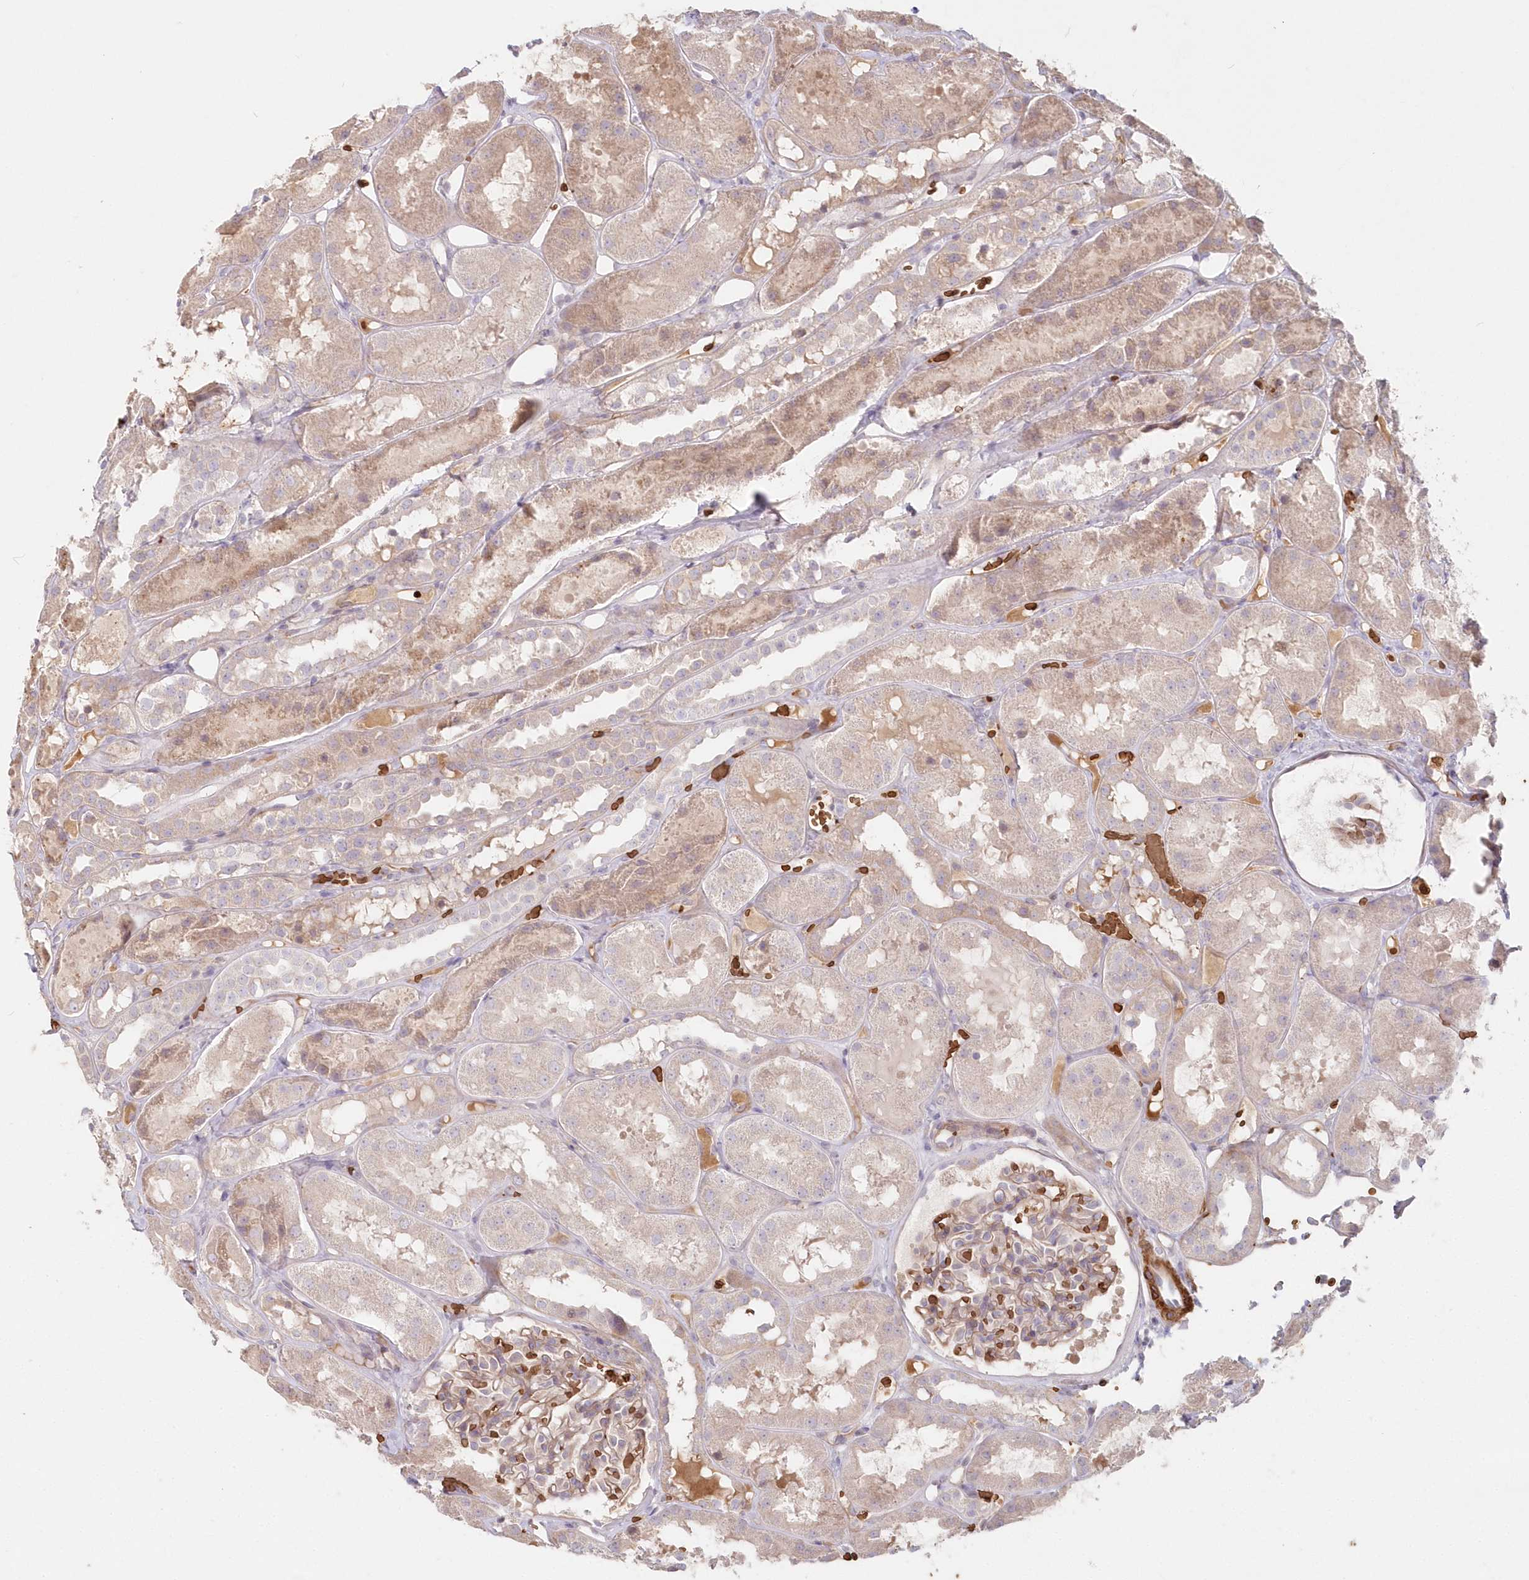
{"staining": {"intensity": "weak", "quantity": "<25%", "location": "cytoplasmic/membranous"}, "tissue": "kidney", "cell_type": "Cells in glomeruli", "image_type": "normal", "snomed": [{"axis": "morphology", "description": "Normal tissue, NOS"}, {"axis": "topography", "description": "Kidney"}], "caption": "This micrograph is of benign kidney stained with IHC to label a protein in brown with the nuclei are counter-stained blue. There is no expression in cells in glomeruli. (Brightfield microscopy of DAB (3,3'-diaminobenzidine) IHC at high magnification).", "gene": "SERINC1", "patient": {"sex": "male", "age": 16}}